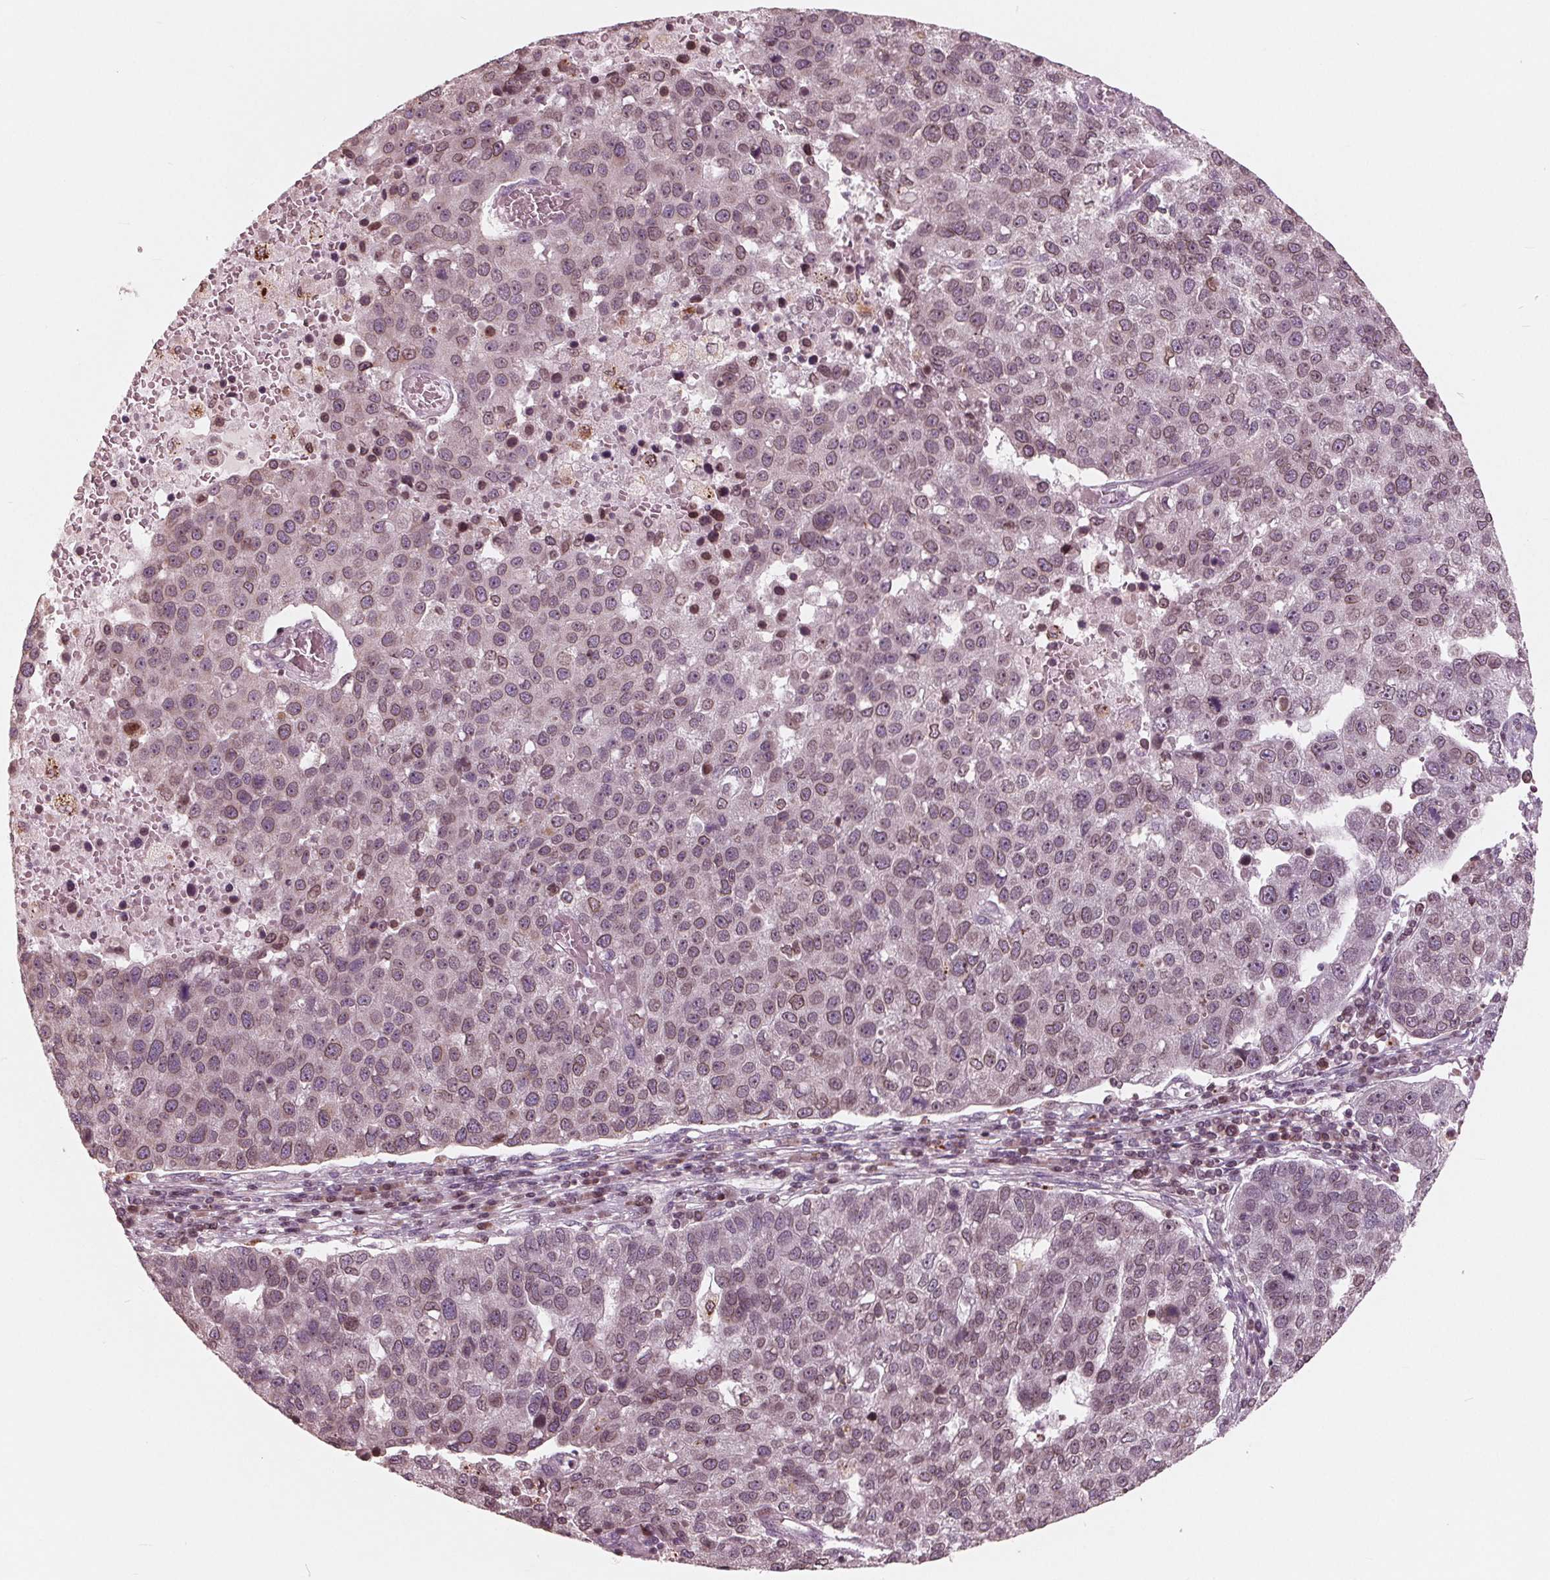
{"staining": {"intensity": "weak", "quantity": "25%-75%", "location": "cytoplasmic/membranous,nuclear"}, "tissue": "pancreatic cancer", "cell_type": "Tumor cells", "image_type": "cancer", "snomed": [{"axis": "morphology", "description": "Adenocarcinoma, NOS"}, {"axis": "topography", "description": "Pancreas"}], "caption": "Protein staining of pancreatic cancer (adenocarcinoma) tissue exhibits weak cytoplasmic/membranous and nuclear positivity in about 25%-75% of tumor cells. (Stains: DAB (3,3'-diaminobenzidine) in brown, nuclei in blue, Microscopy: brightfield microscopy at high magnification).", "gene": "NUP210", "patient": {"sex": "female", "age": 61}}